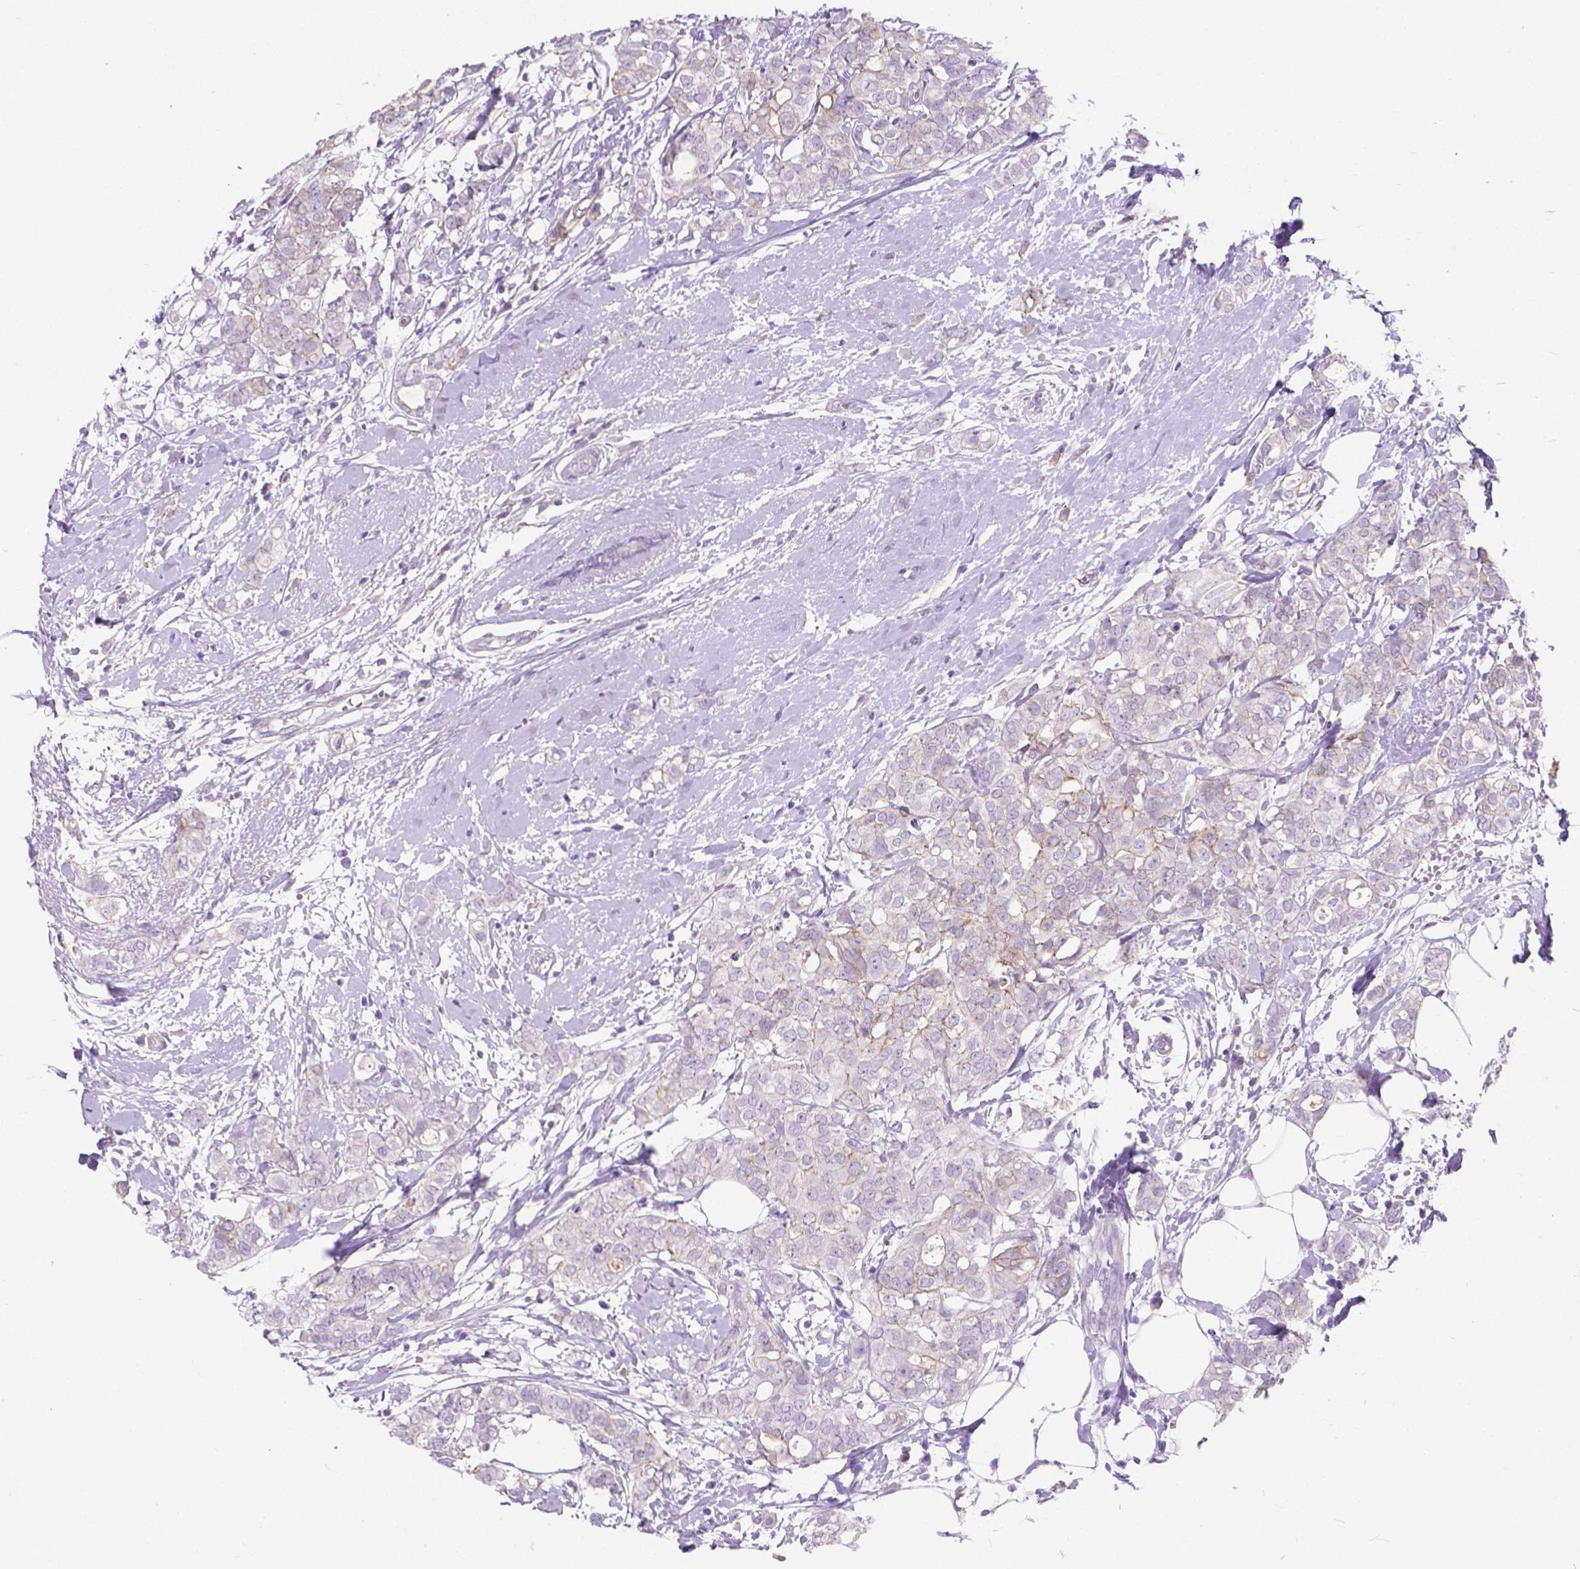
{"staining": {"intensity": "weak", "quantity": "<25%", "location": "cytoplasmic/membranous"}, "tissue": "breast cancer", "cell_type": "Tumor cells", "image_type": "cancer", "snomed": [{"axis": "morphology", "description": "Duct carcinoma"}, {"axis": "topography", "description": "Breast"}], "caption": "This is an IHC image of human breast invasive ductal carcinoma. There is no expression in tumor cells.", "gene": "KIAA0040", "patient": {"sex": "female", "age": 40}}